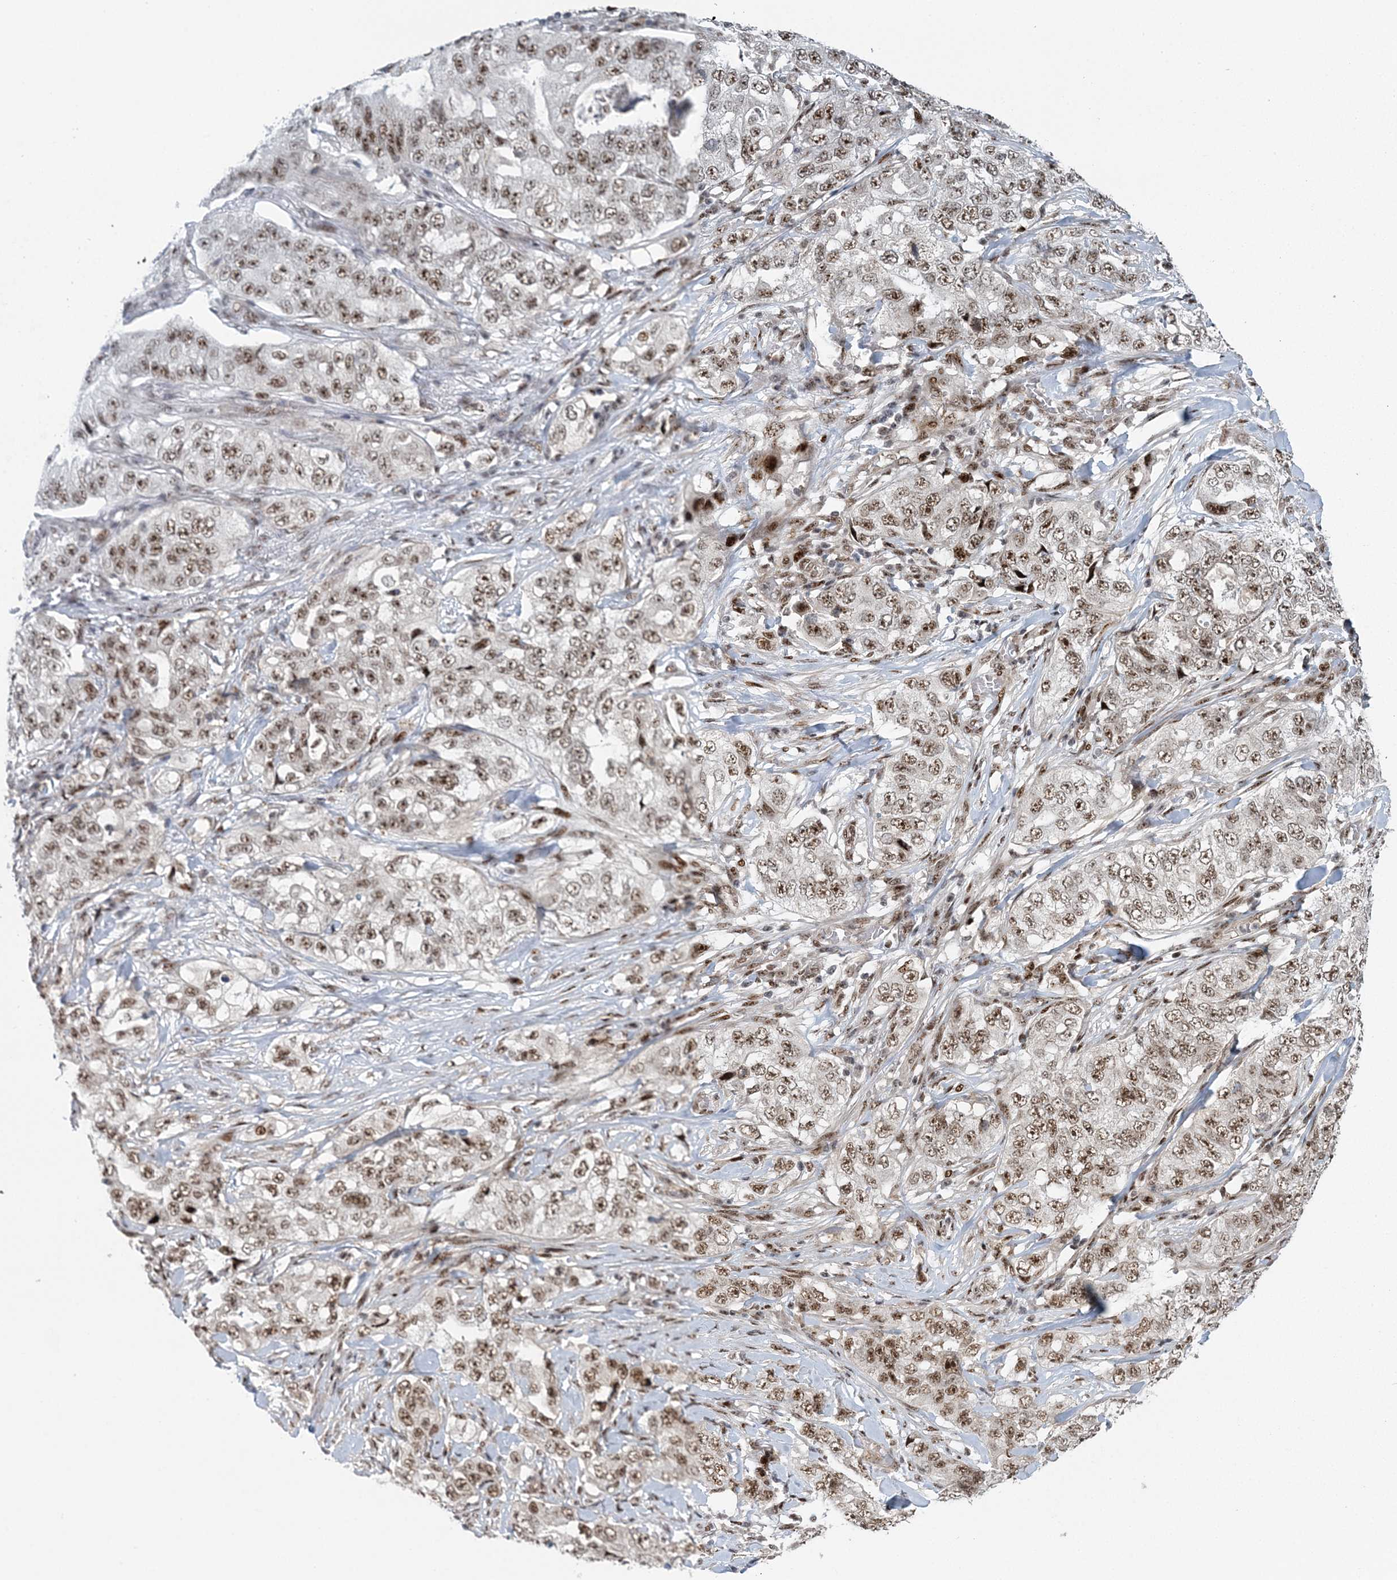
{"staining": {"intensity": "moderate", "quantity": ">75%", "location": "nuclear"}, "tissue": "lung cancer", "cell_type": "Tumor cells", "image_type": "cancer", "snomed": [{"axis": "morphology", "description": "Adenocarcinoma, NOS"}, {"axis": "topography", "description": "Lung"}], "caption": "High-power microscopy captured an immunohistochemistry histopathology image of lung adenocarcinoma, revealing moderate nuclear positivity in approximately >75% of tumor cells. (DAB (3,3'-diaminobenzidine) = brown stain, brightfield microscopy at high magnification).", "gene": "CWC22", "patient": {"sex": "female", "age": 51}}